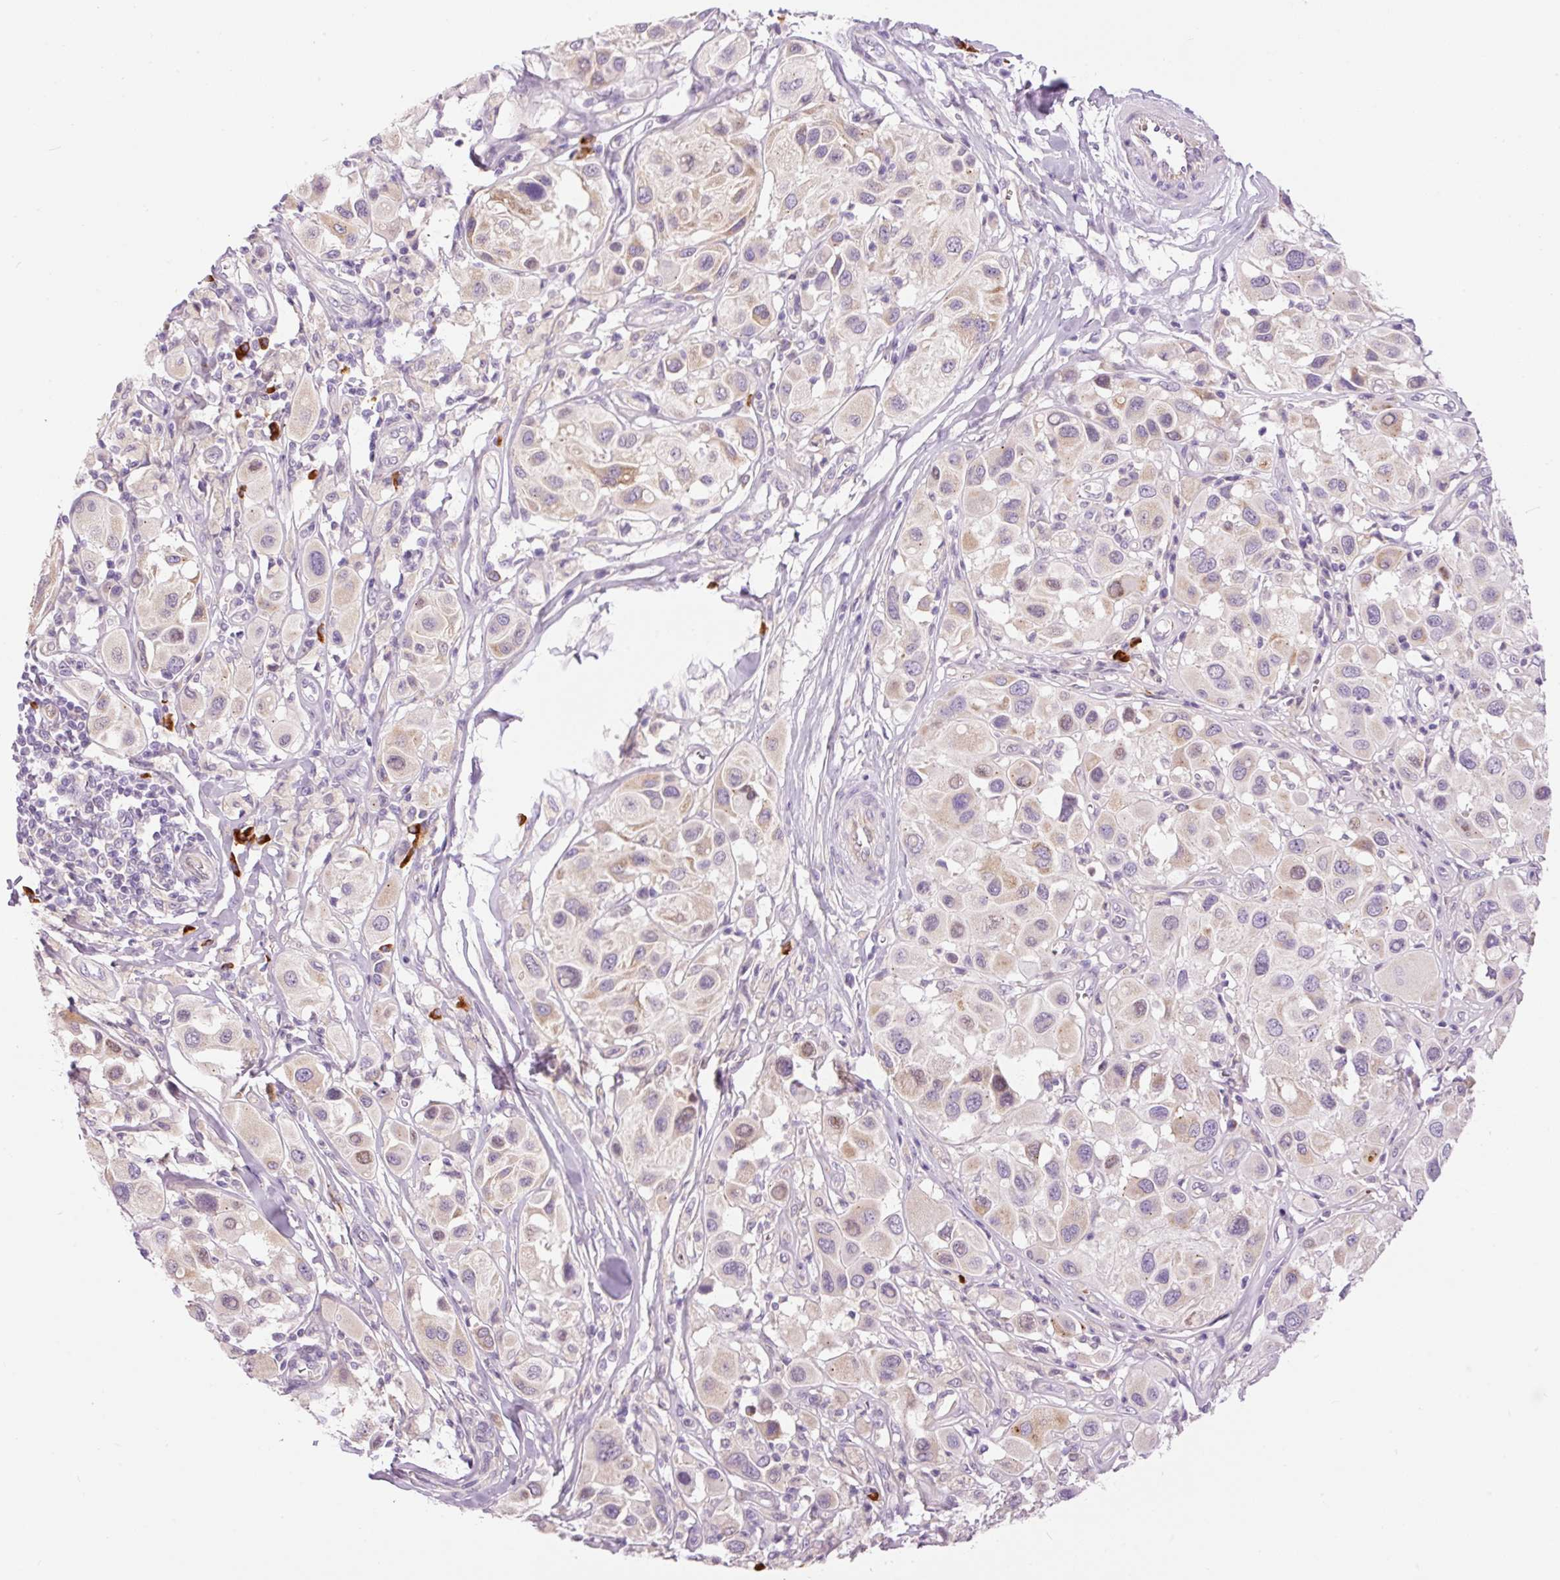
{"staining": {"intensity": "moderate", "quantity": "<25%", "location": "nuclear"}, "tissue": "melanoma", "cell_type": "Tumor cells", "image_type": "cancer", "snomed": [{"axis": "morphology", "description": "Malignant melanoma, Metastatic site"}, {"axis": "topography", "description": "Skin"}], "caption": "Melanoma stained for a protein exhibits moderate nuclear positivity in tumor cells. Ihc stains the protein in brown and the nuclei are stained blue.", "gene": "PNPLA5", "patient": {"sex": "male", "age": 41}}